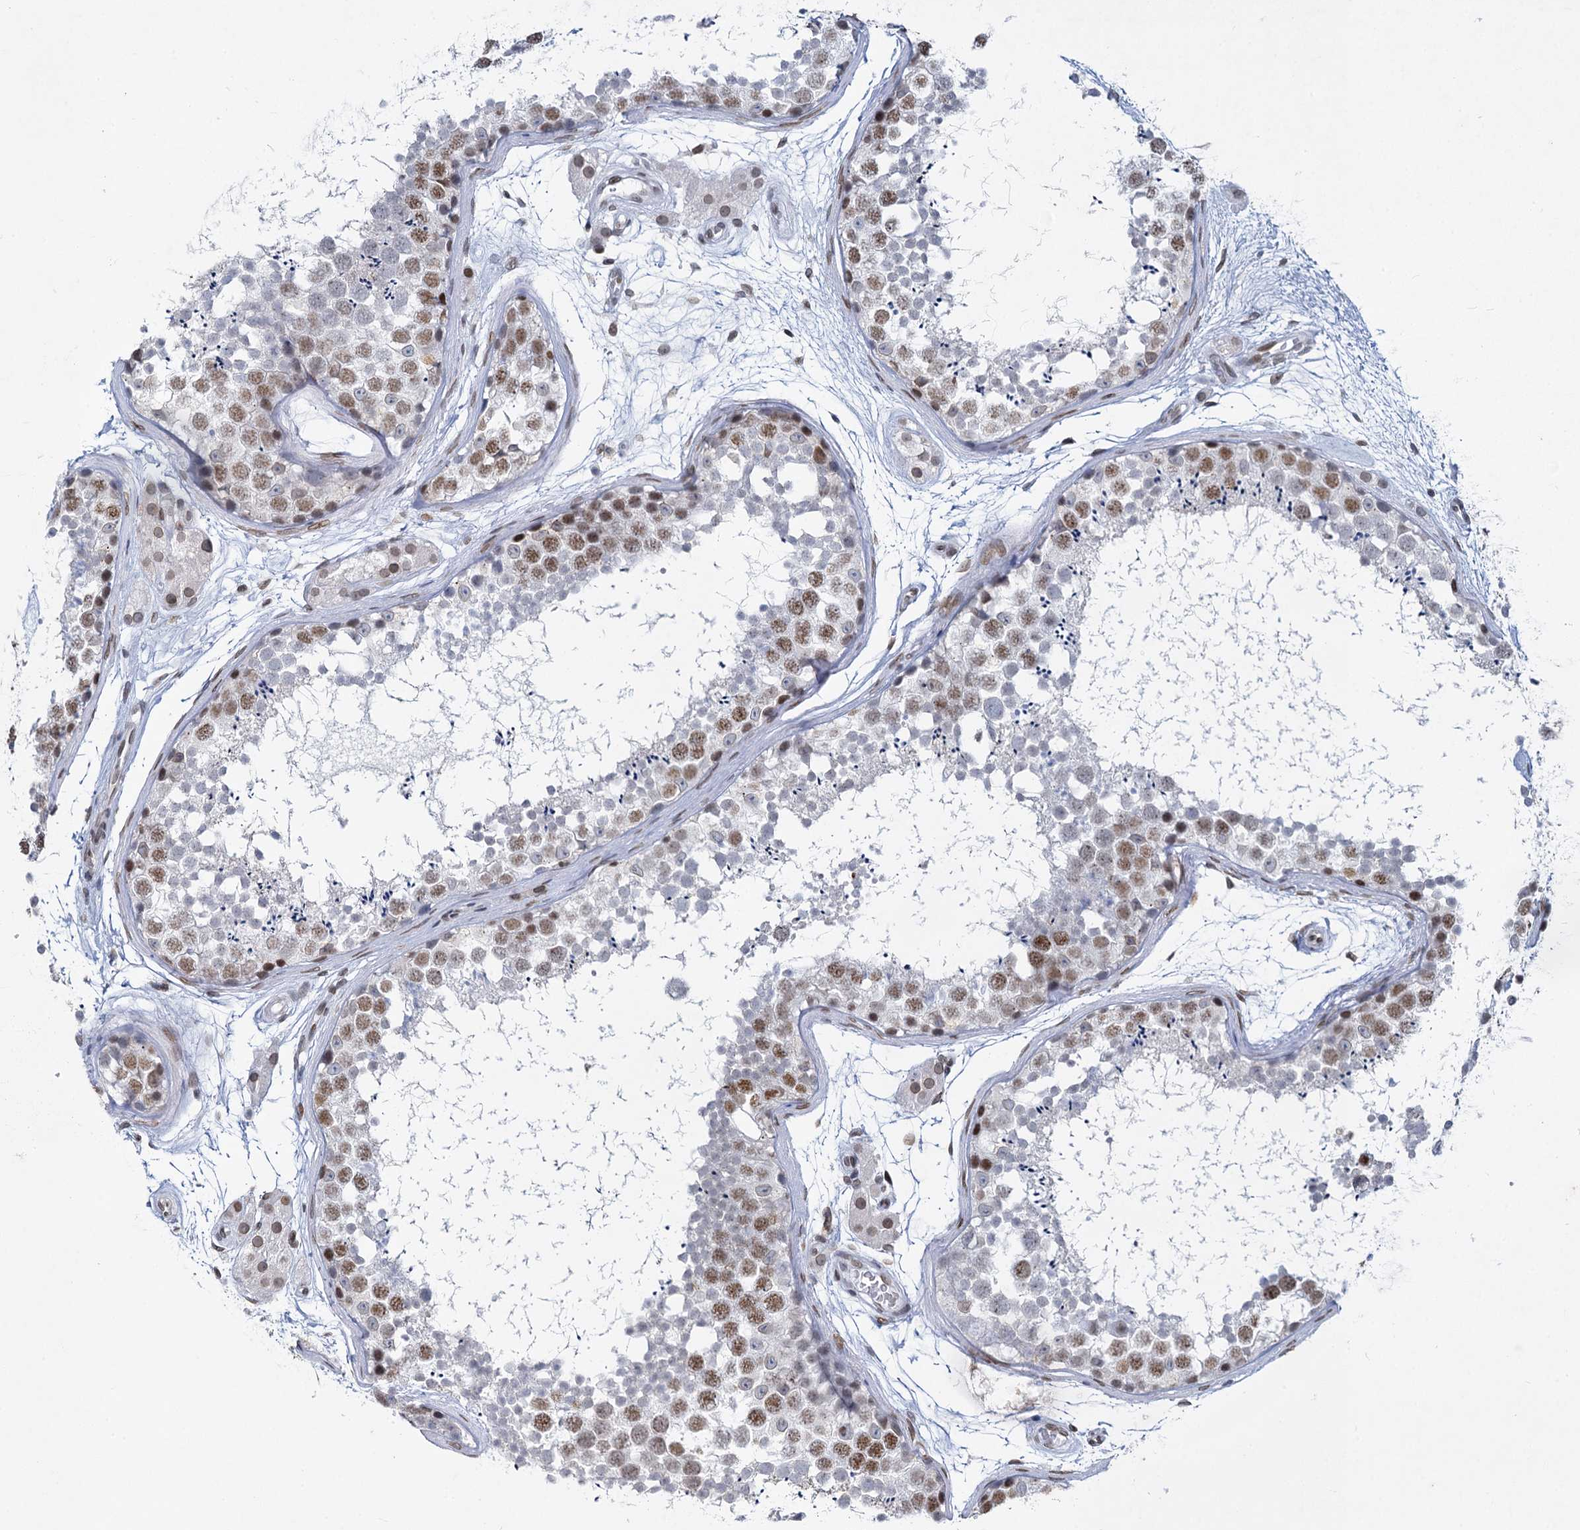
{"staining": {"intensity": "moderate", "quantity": "25%-75%", "location": "nuclear"}, "tissue": "testis", "cell_type": "Cells in seminiferous ducts", "image_type": "normal", "snomed": [{"axis": "morphology", "description": "Normal tissue, NOS"}, {"axis": "topography", "description": "Testis"}], "caption": "This image shows immunohistochemistry staining of normal testis, with medium moderate nuclear staining in about 25%-75% of cells in seminiferous ducts.", "gene": "PRSS35", "patient": {"sex": "male", "age": 56}}